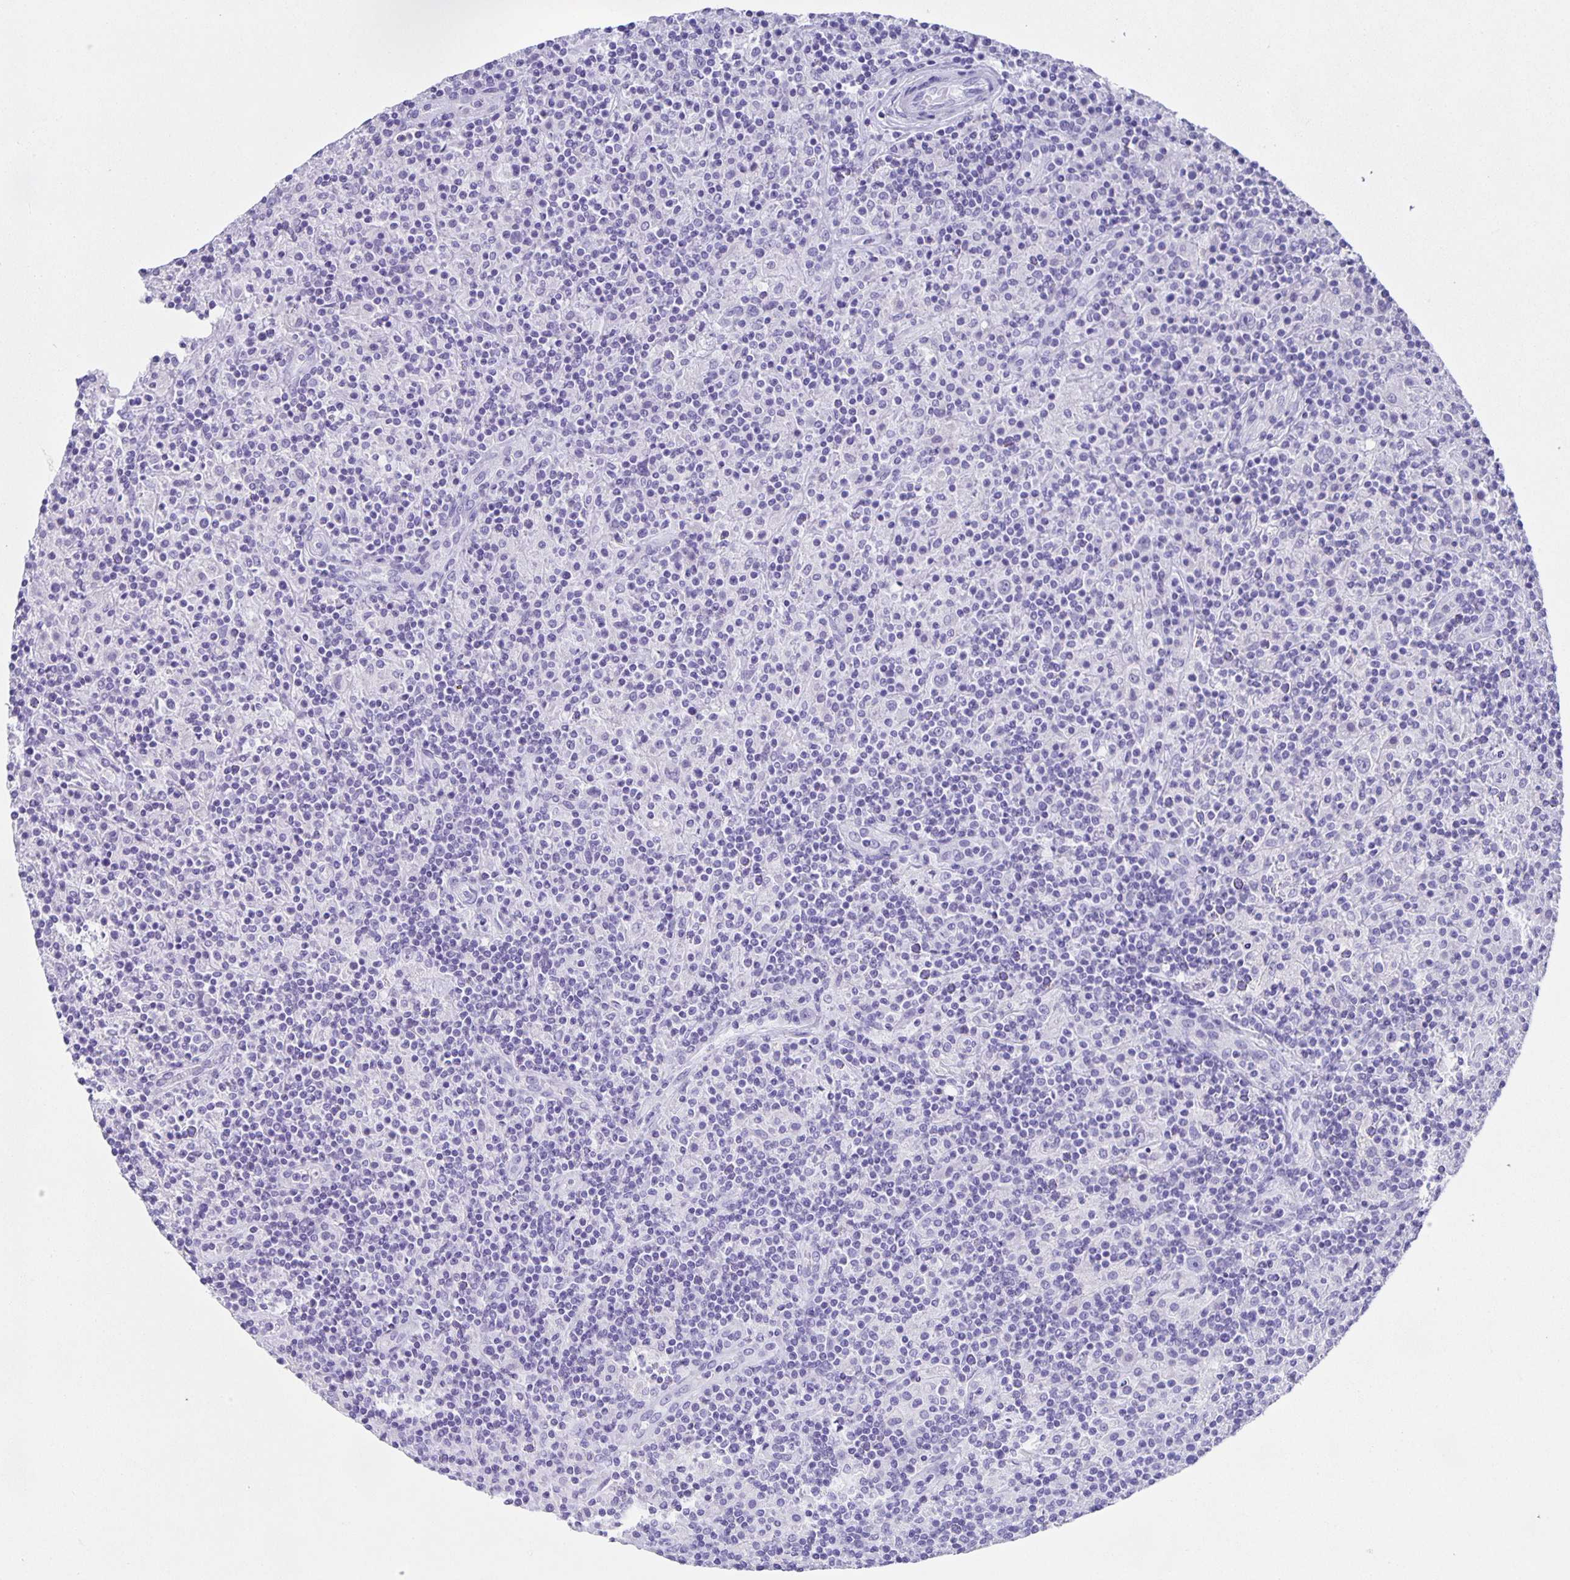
{"staining": {"intensity": "negative", "quantity": "none", "location": "none"}, "tissue": "lymphoma", "cell_type": "Tumor cells", "image_type": "cancer", "snomed": [{"axis": "morphology", "description": "Hodgkin's disease, NOS"}, {"axis": "topography", "description": "Lymph node"}], "caption": "The micrograph shows no staining of tumor cells in lymphoma. (DAB (3,3'-diaminobenzidine) immunohistochemistry (IHC), high magnification).", "gene": "GUCA2A", "patient": {"sex": "male", "age": 70}}